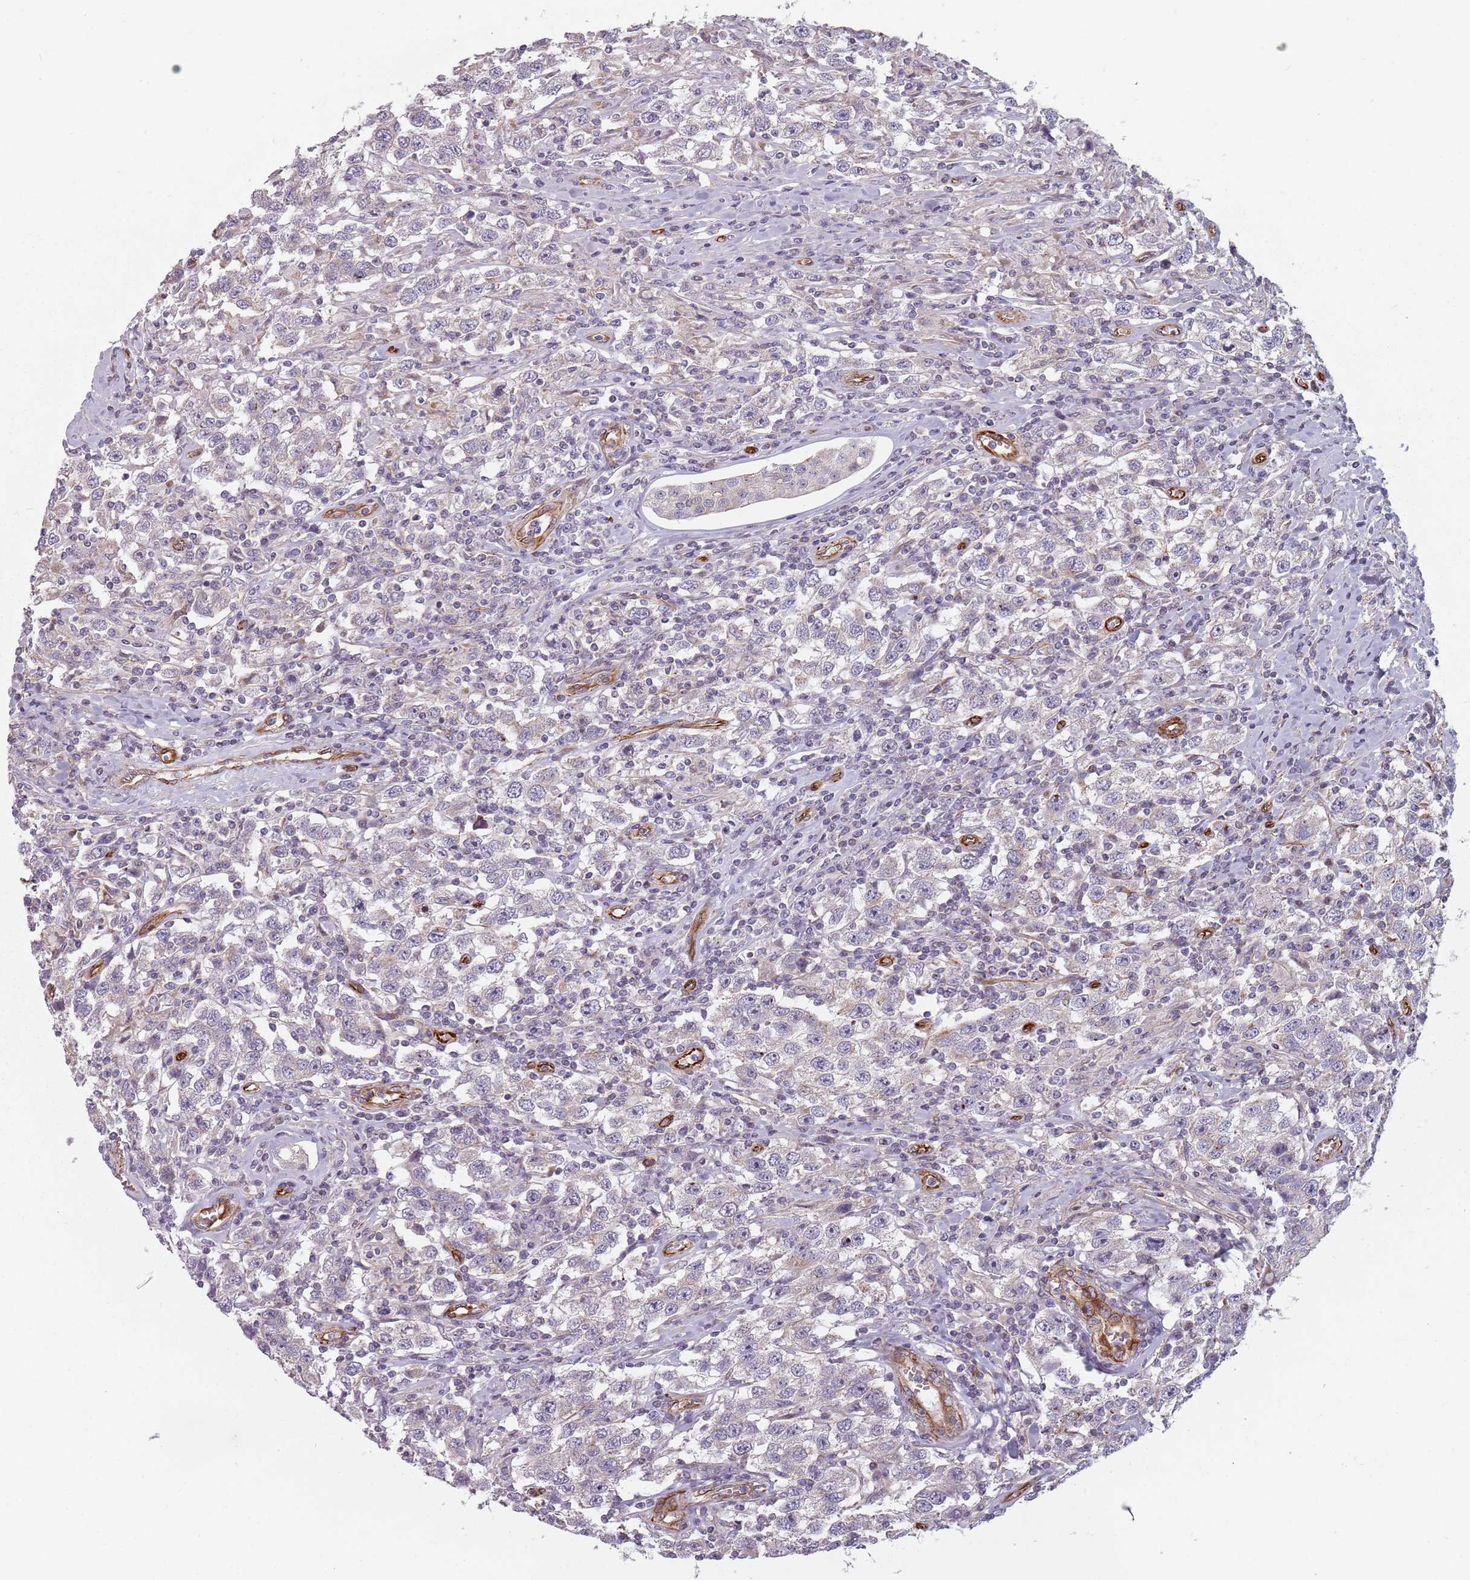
{"staining": {"intensity": "negative", "quantity": "none", "location": "none"}, "tissue": "testis cancer", "cell_type": "Tumor cells", "image_type": "cancer", "snomed": [{"axis": "morphology", "description": "Seminoma, NOS"}, {"axis": "topography", "description": "Testis"}], "caption": "Tumor cells show no significant protein positivity in testis cancer (seminoma).", "gene": "GAS2L3", "patient": {"sex": "male", "age": 41}}